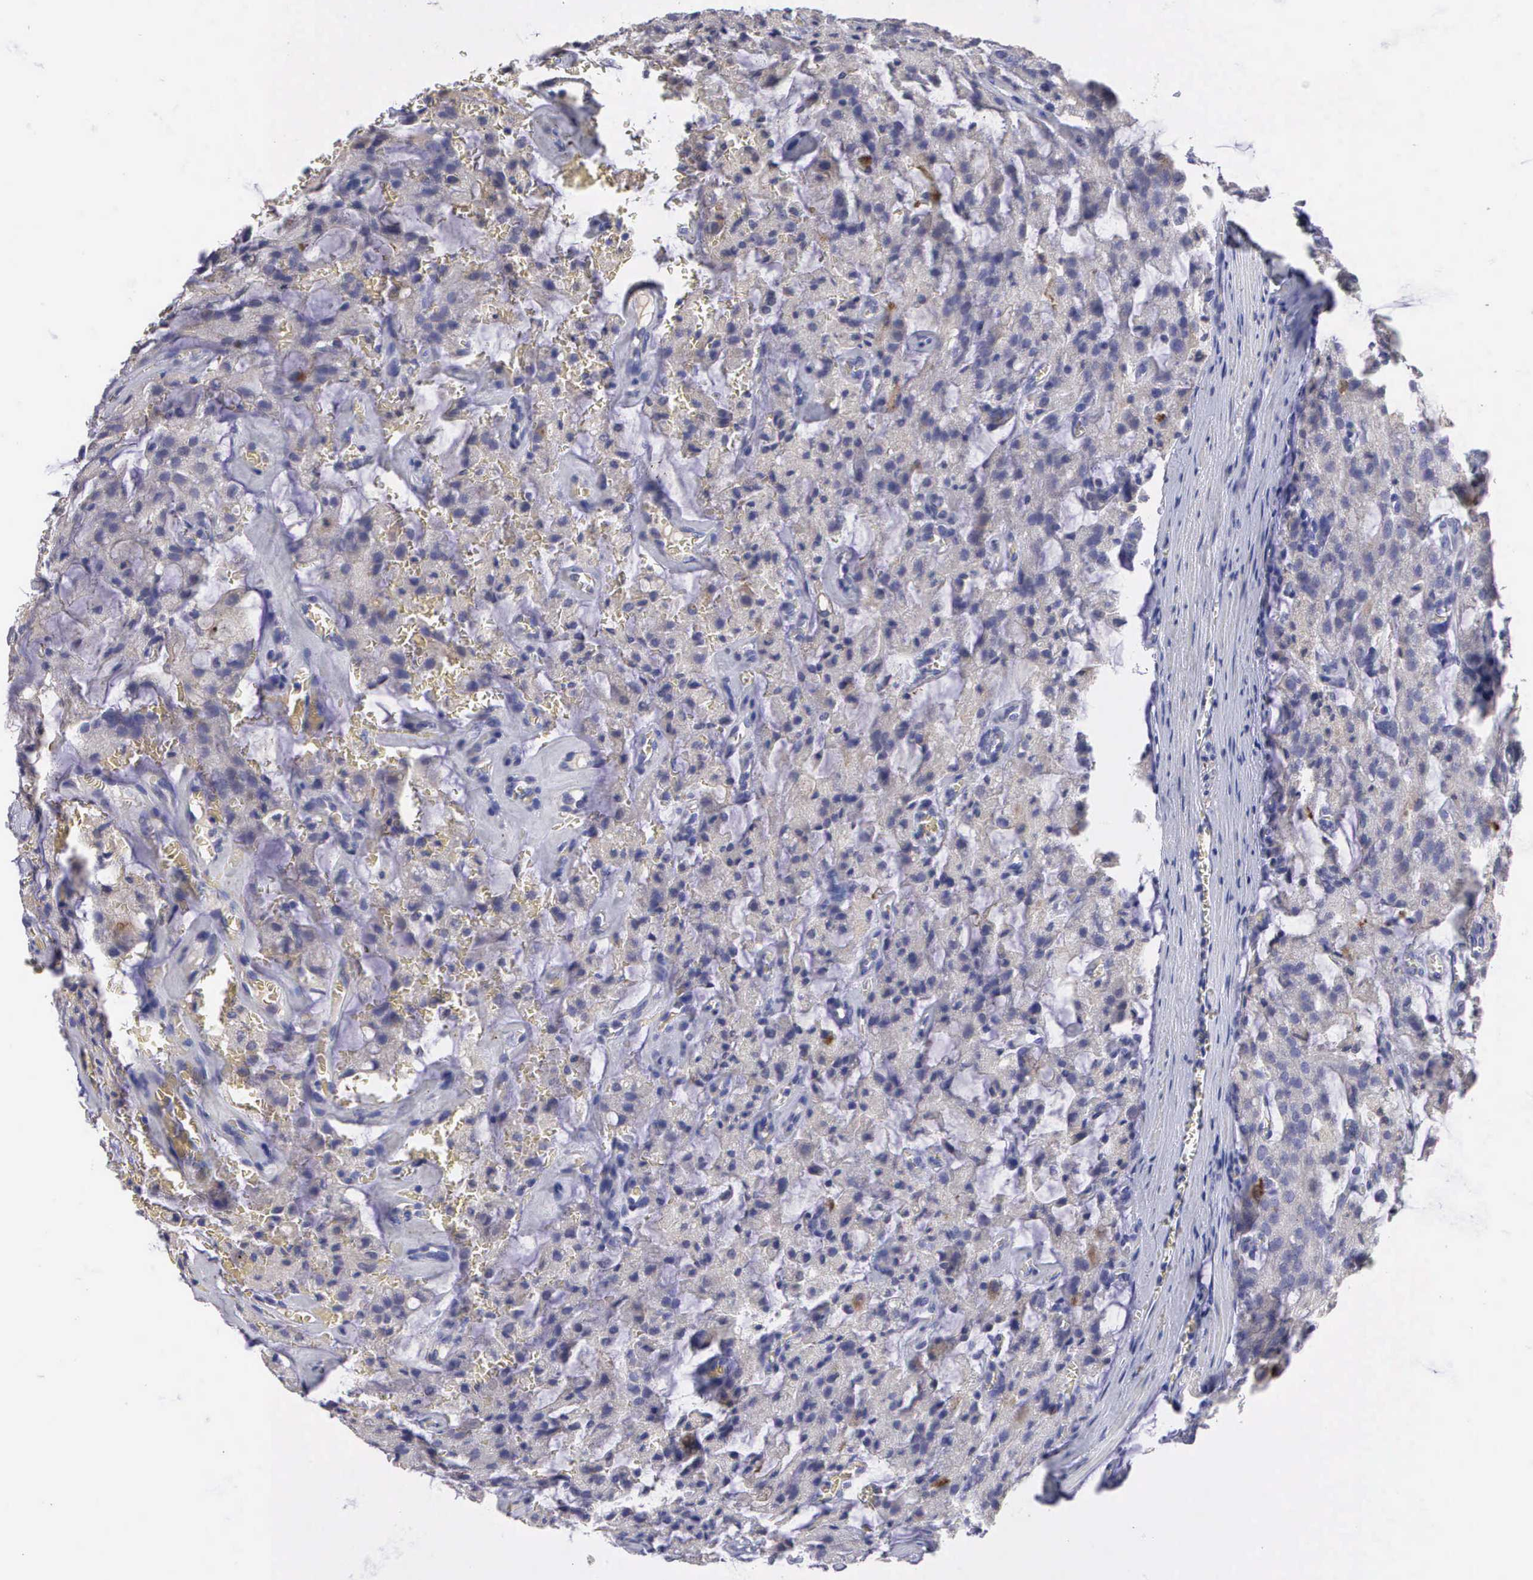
{"staining": {"intensity": "moderate", "quantity": "<25%", "location": "cytoplasmic/membranous"}, "tissue": "prostate cancer", "cell_type": "Tumor cells", "image_type": "cancer", "snomed": [{"axis": "morphology", "description": "Adenocarcinoma, Medium grade"}, {"axis": "topography", "description": "Prostate"}], "caption": "Tumor cells exhibit low levels of moderate cytoplasmic/membranous positivity in about <25% of cells in adenocarcinoma (medium-grade) (prostate).", "gene": "CLU", "patient": {"sex": "male", "age": 60}}